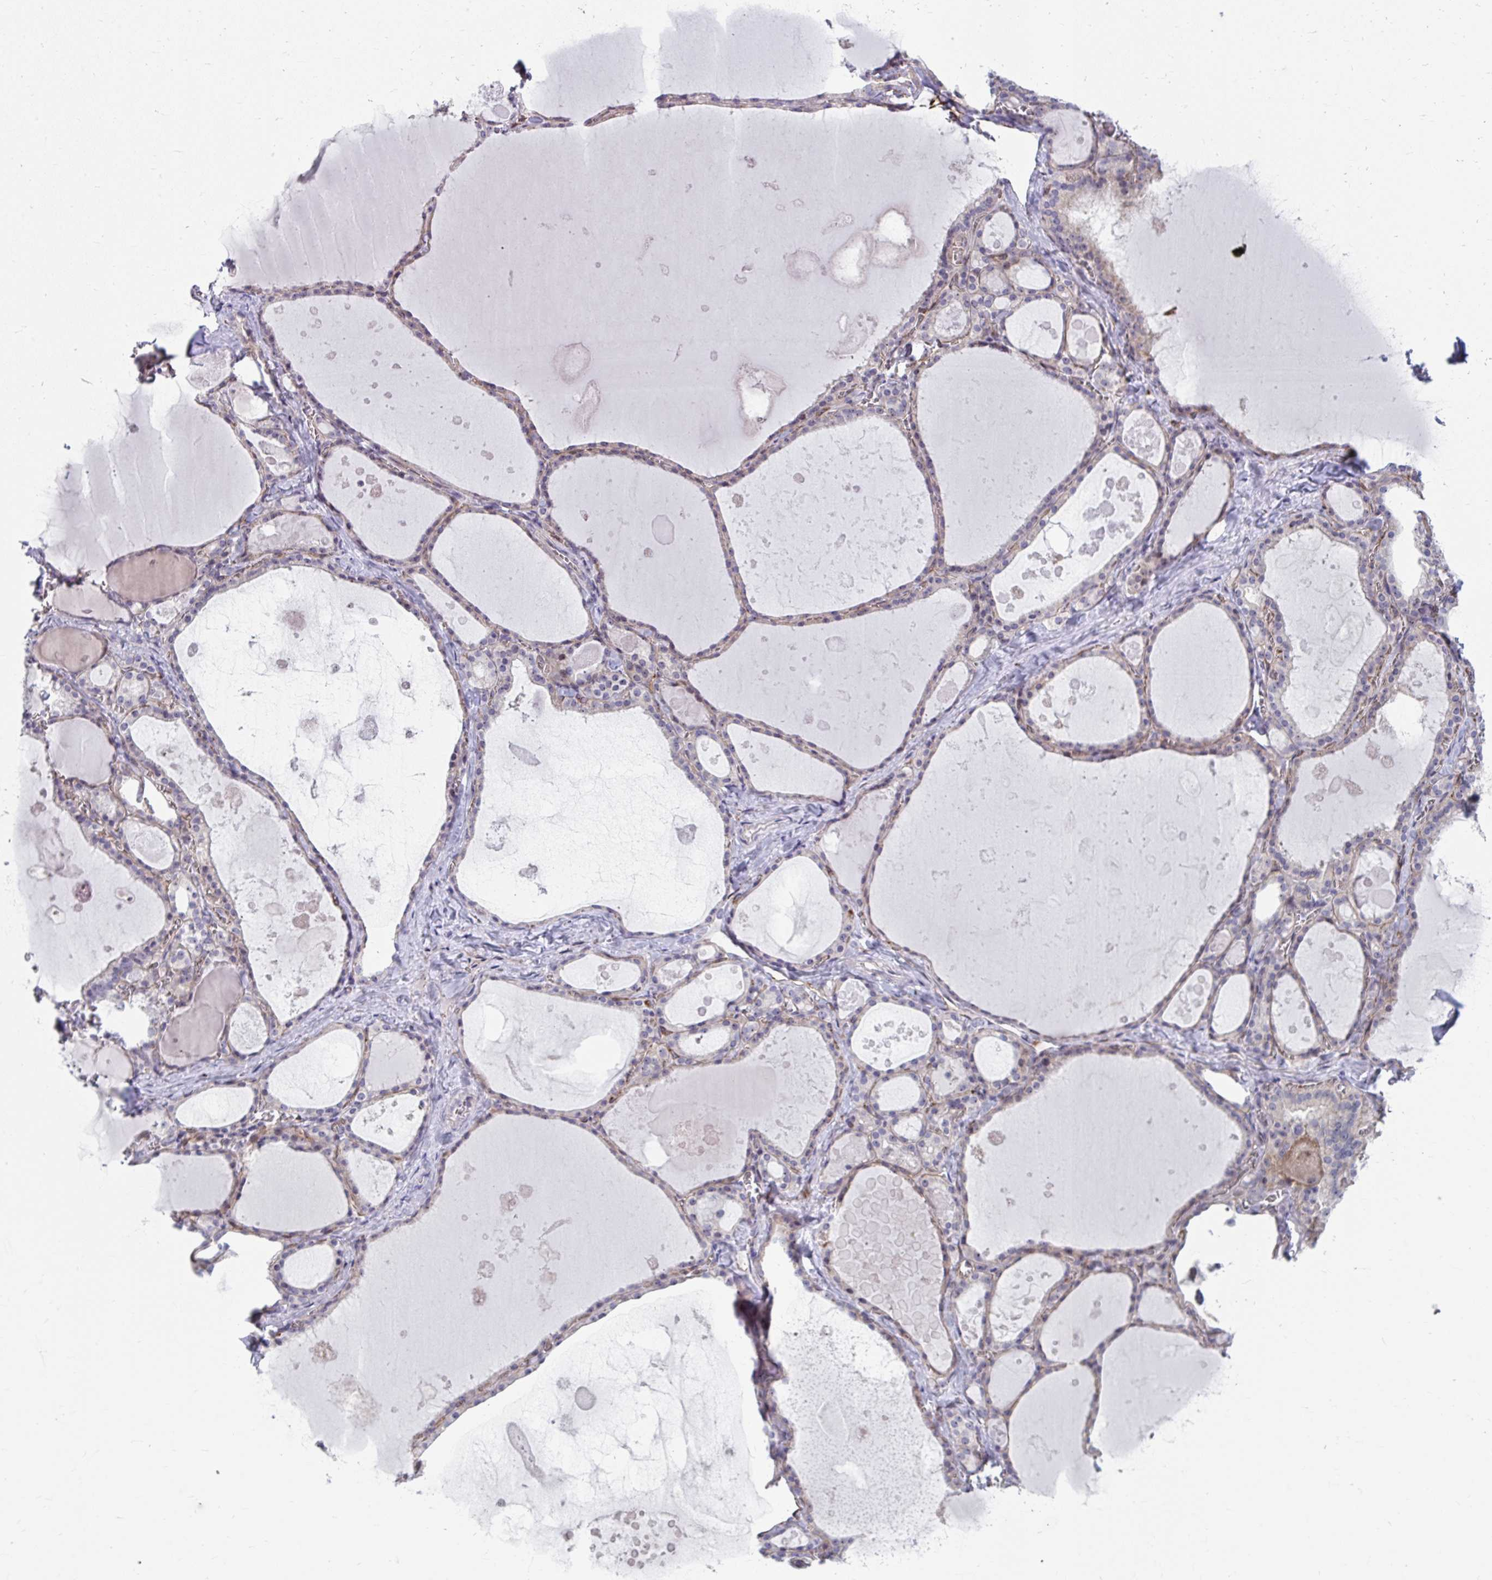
{"staining": {"intensity": "weak", "quantity": "25%-75%", "location": "cytoplasmic/membranous"}, "tissue": "thyroid gland", "cell_type": "Glandular cells", "image_type": "normal", "snomed": [{"axis": "morphology", "description": "Normal tissue, NOS"}, {"axis": "topography", "description": "Thyroid gland"}], "caption": "This micrograph displays benign thyroid gland stained with immunohistochemistry (IHC) to label a protein in brown. The cytoplasmic/membranous of glandular cells show weak positivity for the protein. Nuclei are counter-stained blue.", "gene": "MUS81", "patient": {"sex": "male", "age": 56}}